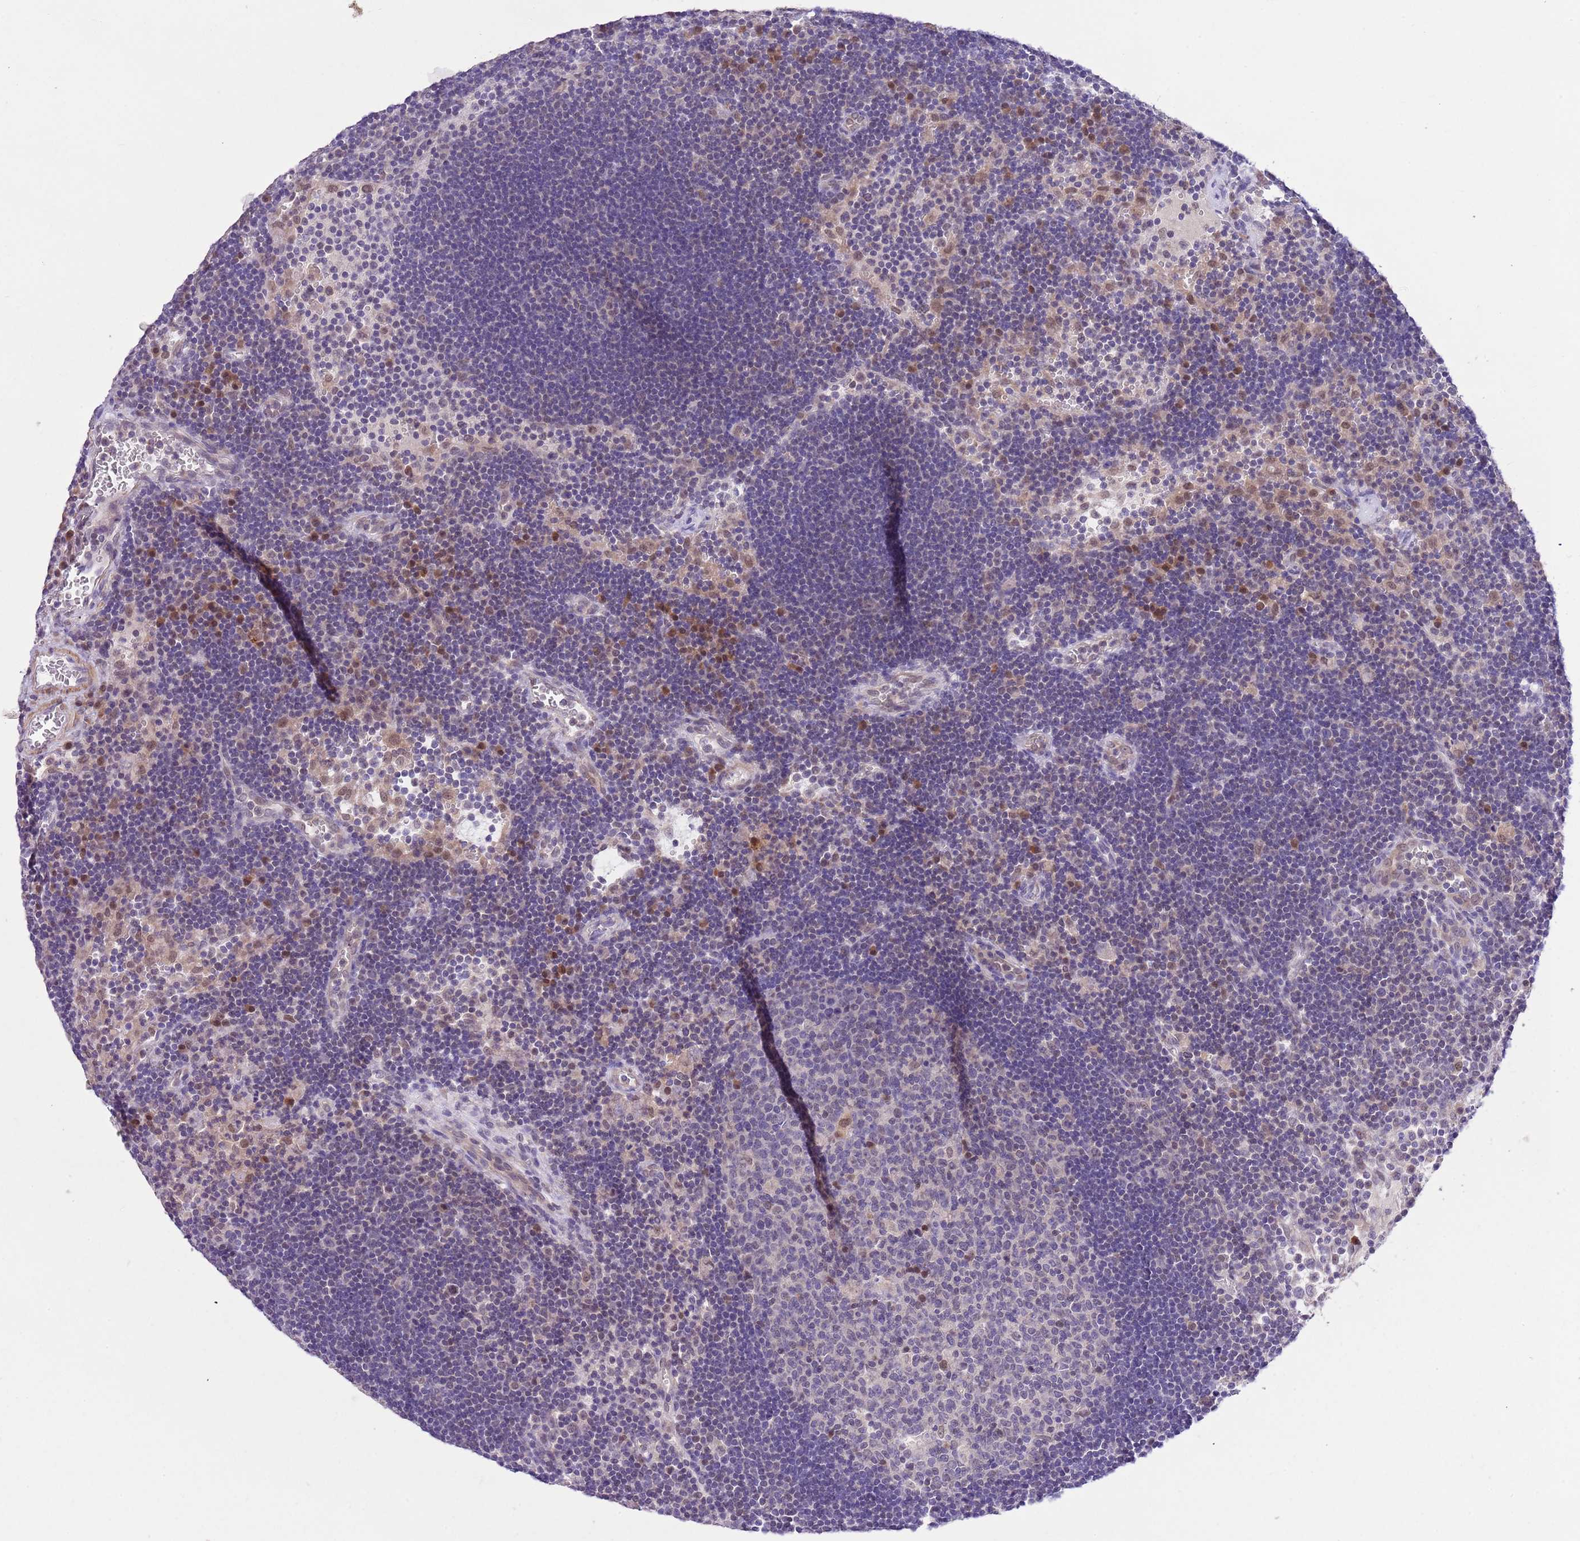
{"staining": {"intensity": "negative", "quantity": "none", "location": "none"}, "tissue": "lymph node", "cell_type": "Germinal center cells", "image_type": "normal", "snomed": [{"axis": "morphology", "description": "Normal tissue, NOS"}, {"axis": "topography", "description": "Lymph node"}], "caption": "Protein analysis of unremarkable lymph node shows no significant expression in germinal center cells. (DAB (3,3'-diaminobenzidine) immunohistochemistry with hematoxylin counter stain).", "gene": "GALK2", "patient": {"sex": "male", "age": 62}}